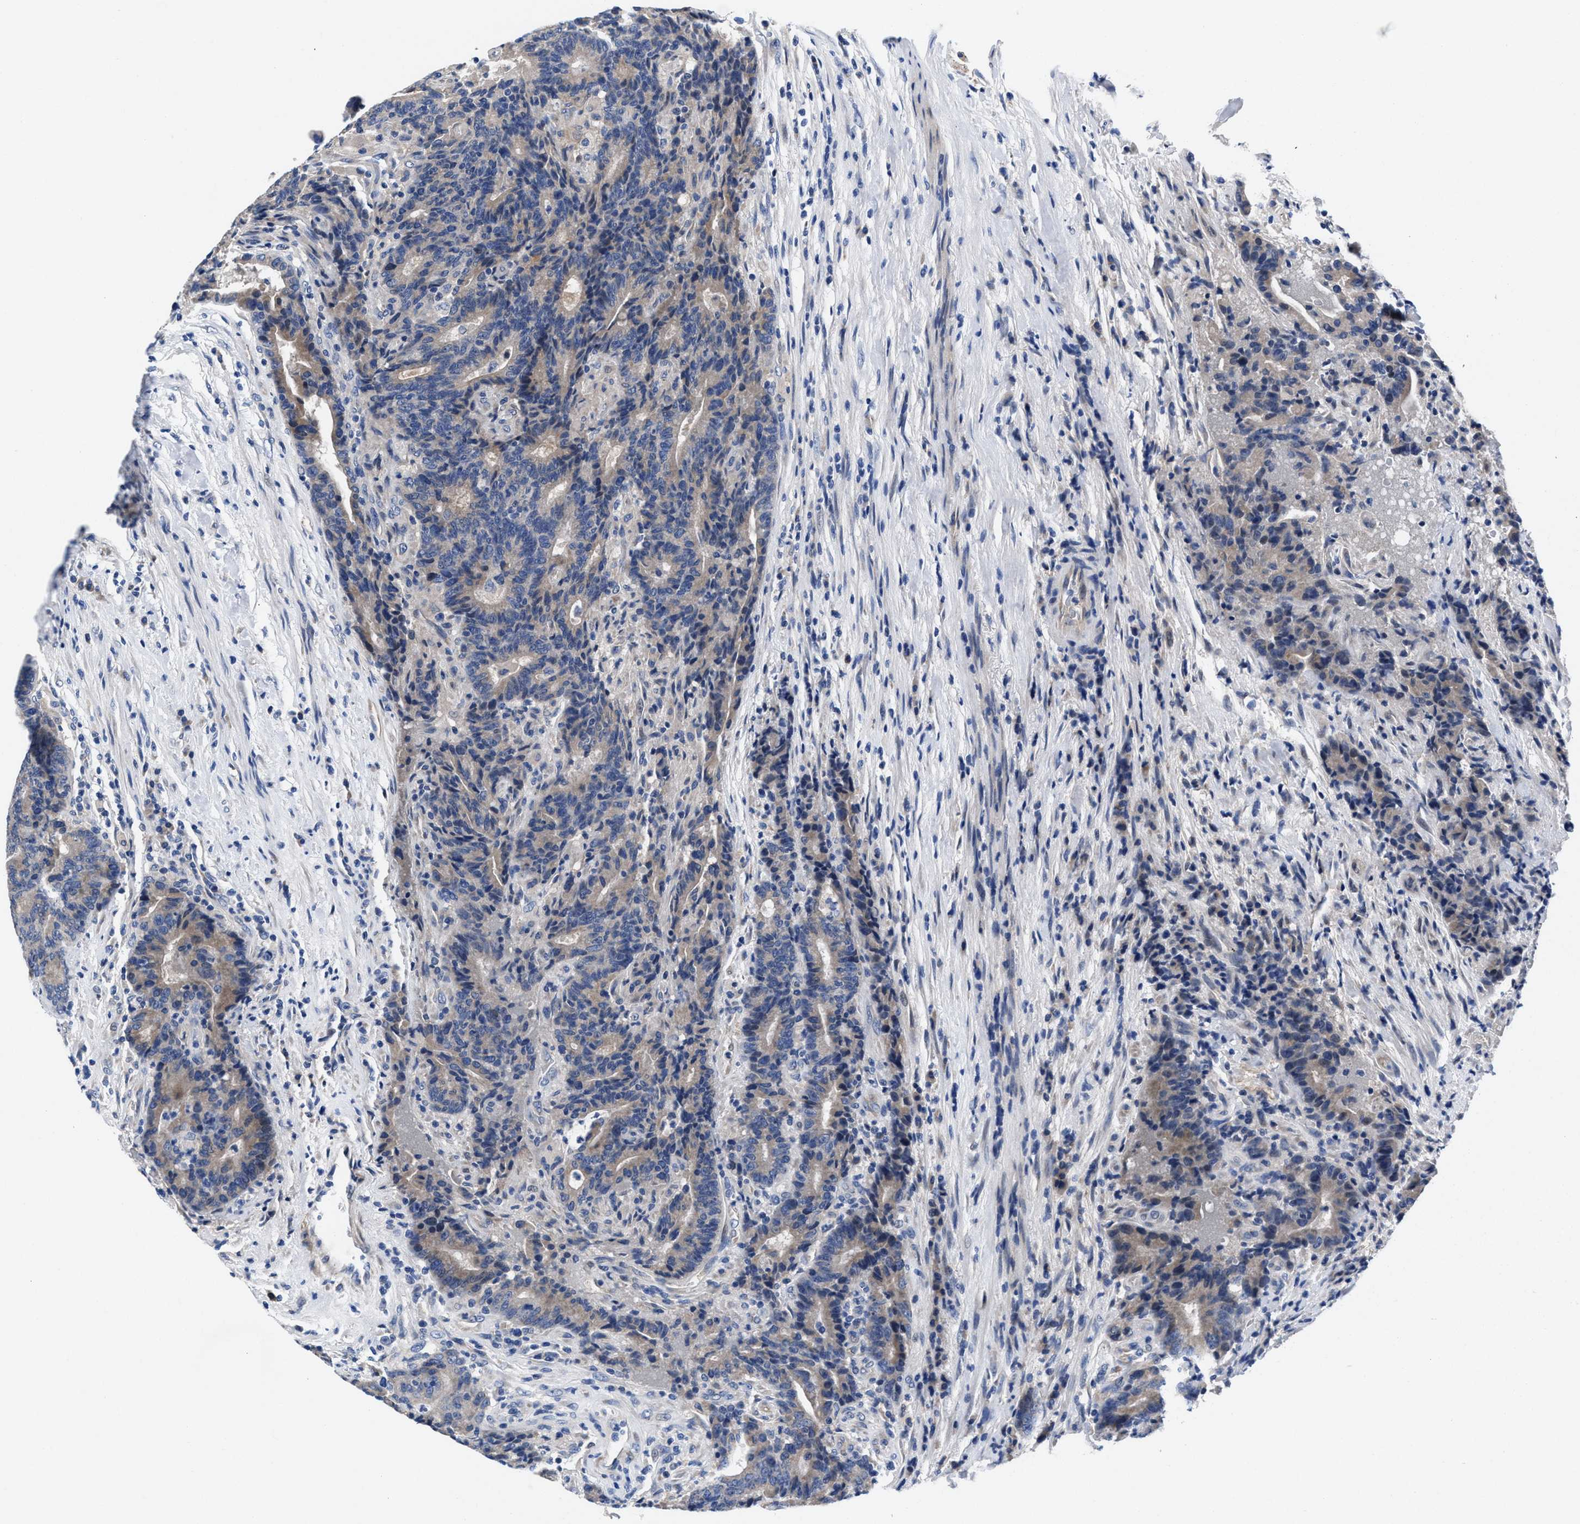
{"staining": {"intensity": "weak", "quantity": "25%-75%", "location": "cytoplasmic/membranous"}, "tissue": "colorectal cancer", "cell_type": "Tumor cells", "image_type": "cancer", "snomed": [{"axis": "morphology", "description": "Normal tissue, NOS"}, {"axis": "morphology", "description": "Adenocarcinoma, NOS"}, {"axis": "topography", "description": "Colon"}], "caption": "A brown stain shows weak cytoplasmic/membranous staining of a protein in human colorectal adenocarcinoma tumor cells.", "gene": "DHRS13", "patient": {"sex": "female", "age": 75}}